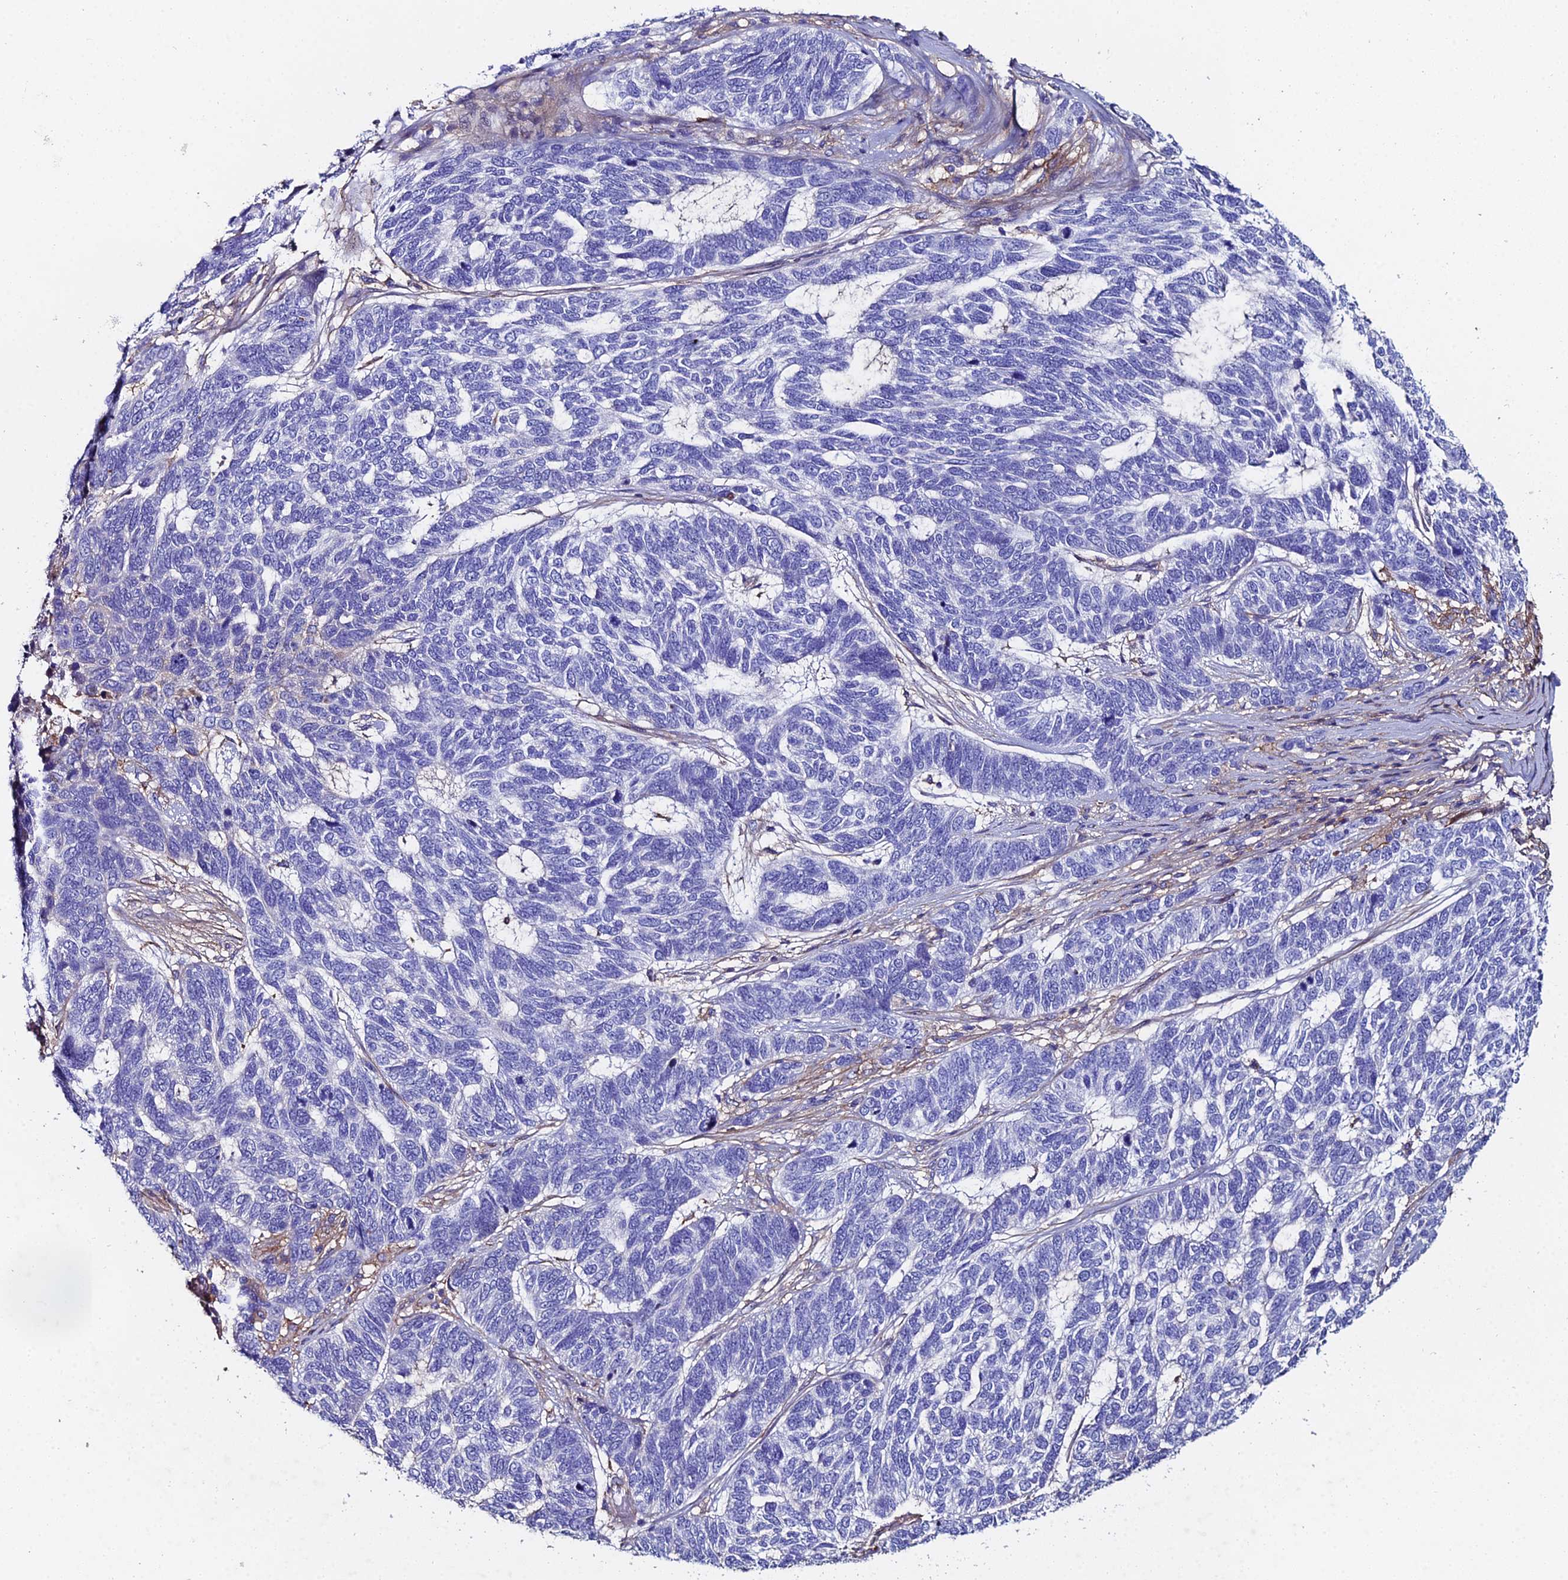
{"staining": {"intensity": "negative", "quantity": "none", "location": "none"}, "tissue": "skin cancer", "cell_type": "Tumor cells", "image_type": "cancer", "snomed": [{"axis": "morphology", "description": "Basal cell carcinoma"}, {"axis": "topography", "description": "Skin"}], "caption": "The histopathology image reveals no staining of tumor cells in skin cancer (basal cell carcinoma). (DAB (3,3'-diaminobenzidine) IHC with hematoxylin counter stain).", "gene": "C6", "patient": {"sex": "female", "age": 65}}